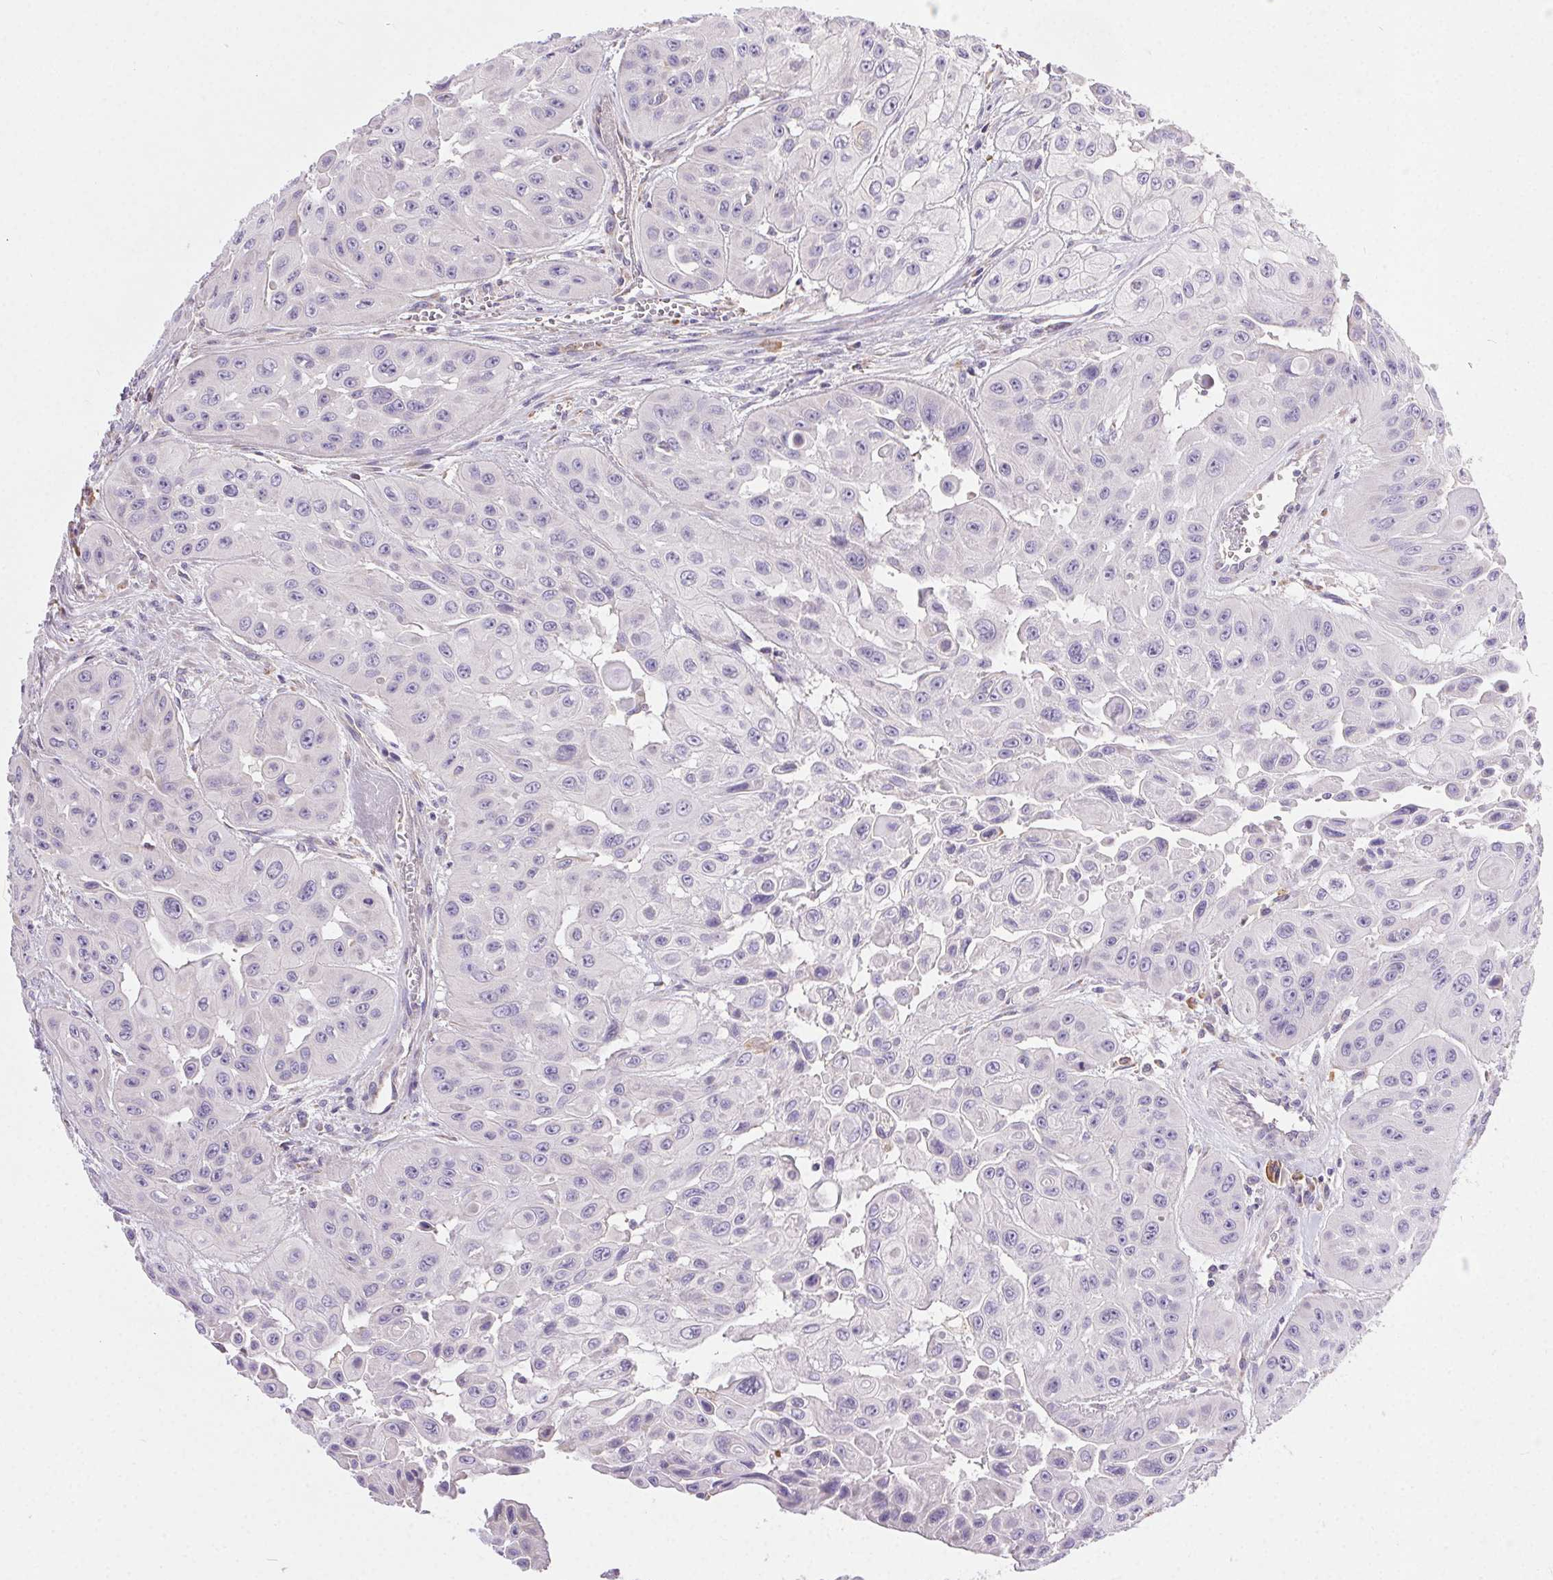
{"staining": {"intensity": "negative", "quantity": "none", "location": "none"}, "tissue": "head and neck cancer", "cell_type": "Tumor cells", "image_type": "cancer", "snomed": [{"axis": "morphology", "description": "Adenocarcinoma, NOS"}, {"axis": "topography", "description": "Head-Neck"}], "caption": "A histopathology image of human head and neck adenocarcinoma is negative for staining in tumor cells. (DAB (3,3'-diaminobenzidine) immunohistochemistry (IHC) with hematoxylin counter stain).", "gene": "SNX31", "patient": {"sex": "male", "age": 73}}